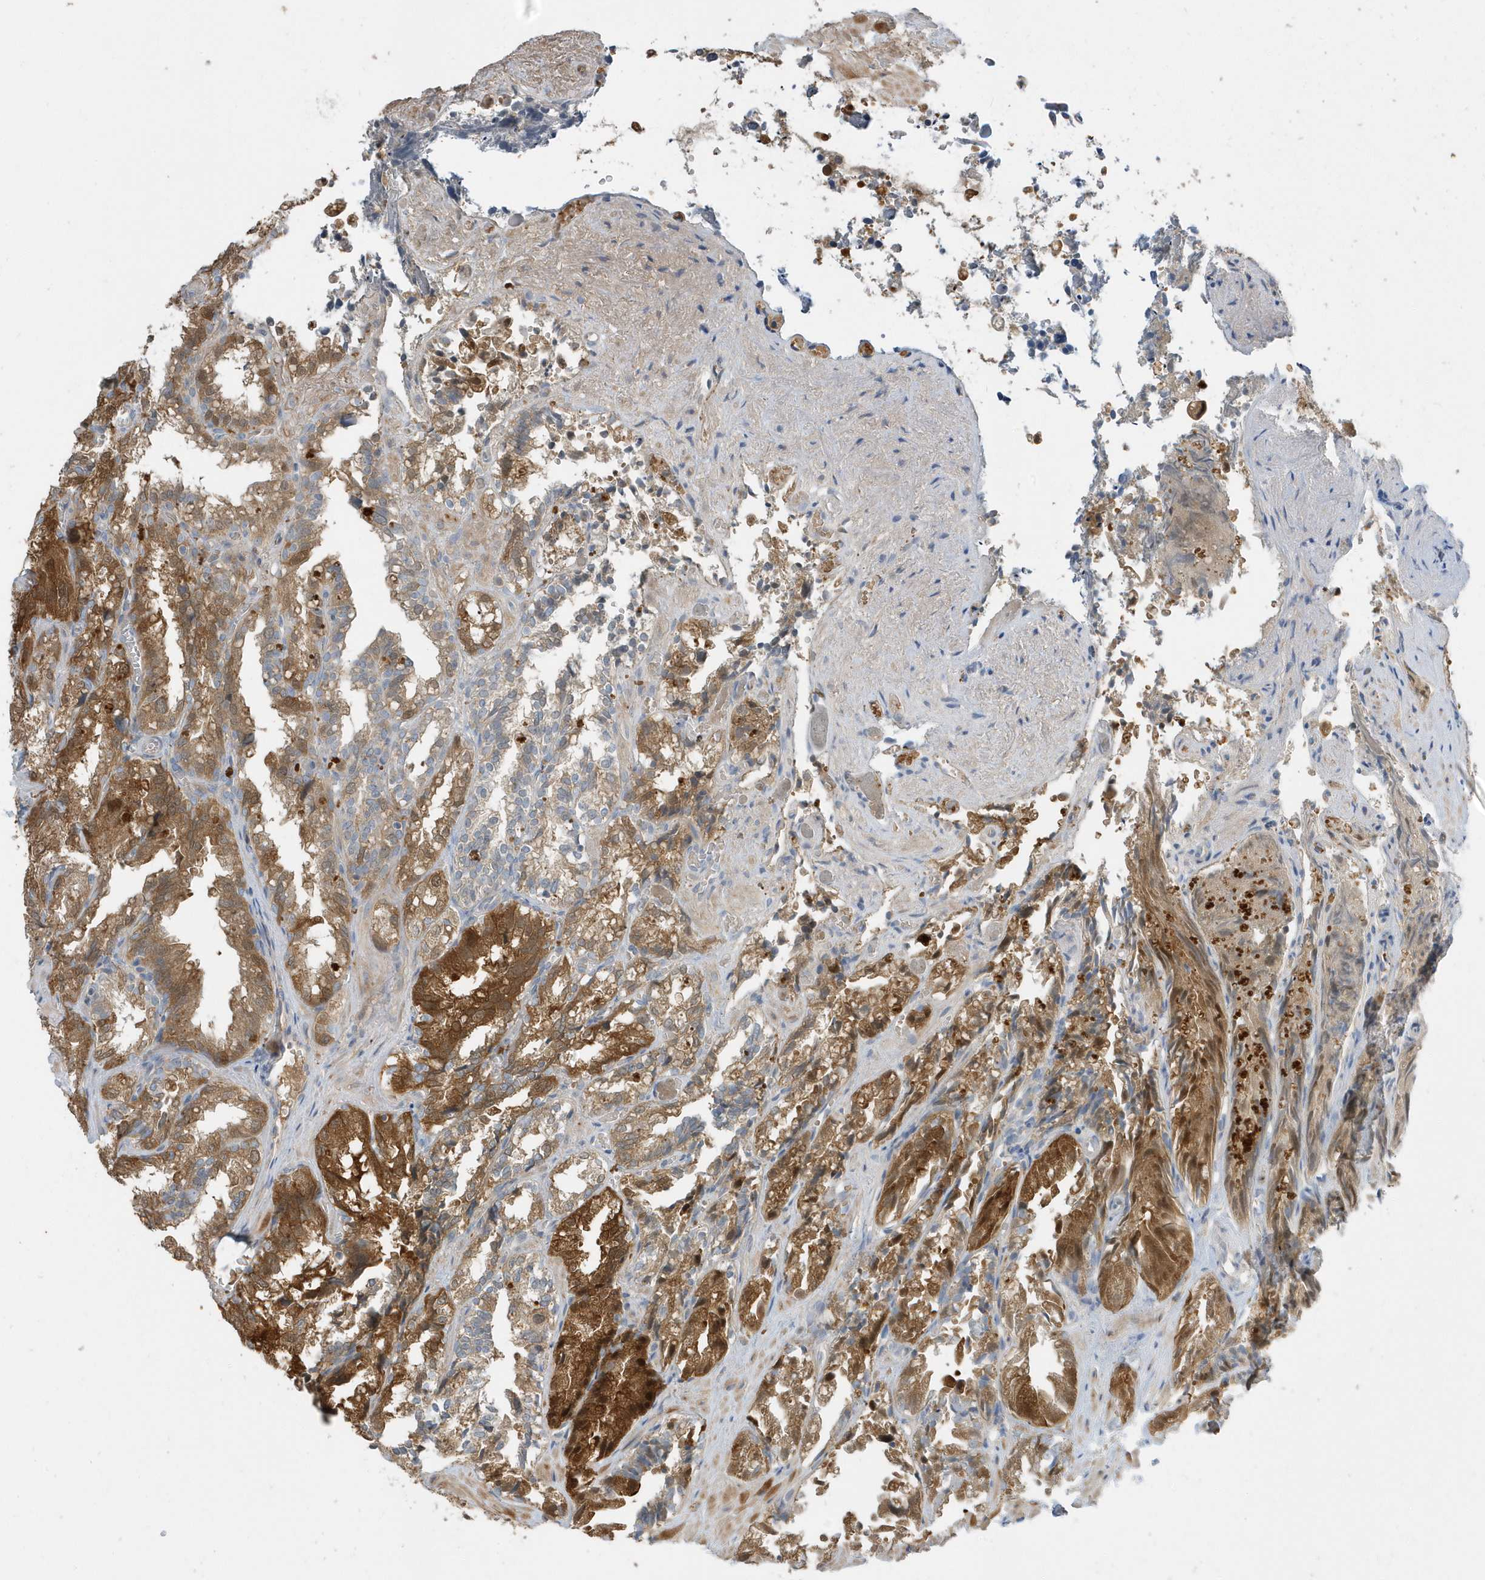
{"staining": {"intensity": "strong", "quantity": "25%-75%", "location": "cytoplasmic/membranous,nuclear"}, "tissue": "seminal vesicle", "cell_type": "Glandular cells", "image_type": "normal", "snomed": [{"axis": "morphology", "description": "Normal tissue, NOS"}, {"axis": "topography", "description": "Prostate"}, {"axis": "topography", "description": "Seminal veicle"}], "caption": "Unremarkable seminal vesicle was stained to show a protein in brown. There is high levels of strong cytoplasmic/membranous,nuclear positivity in about 25%-75% of glandular cells.", "gene": "USP53", "patient": {"sex": "male", "age": 51}}